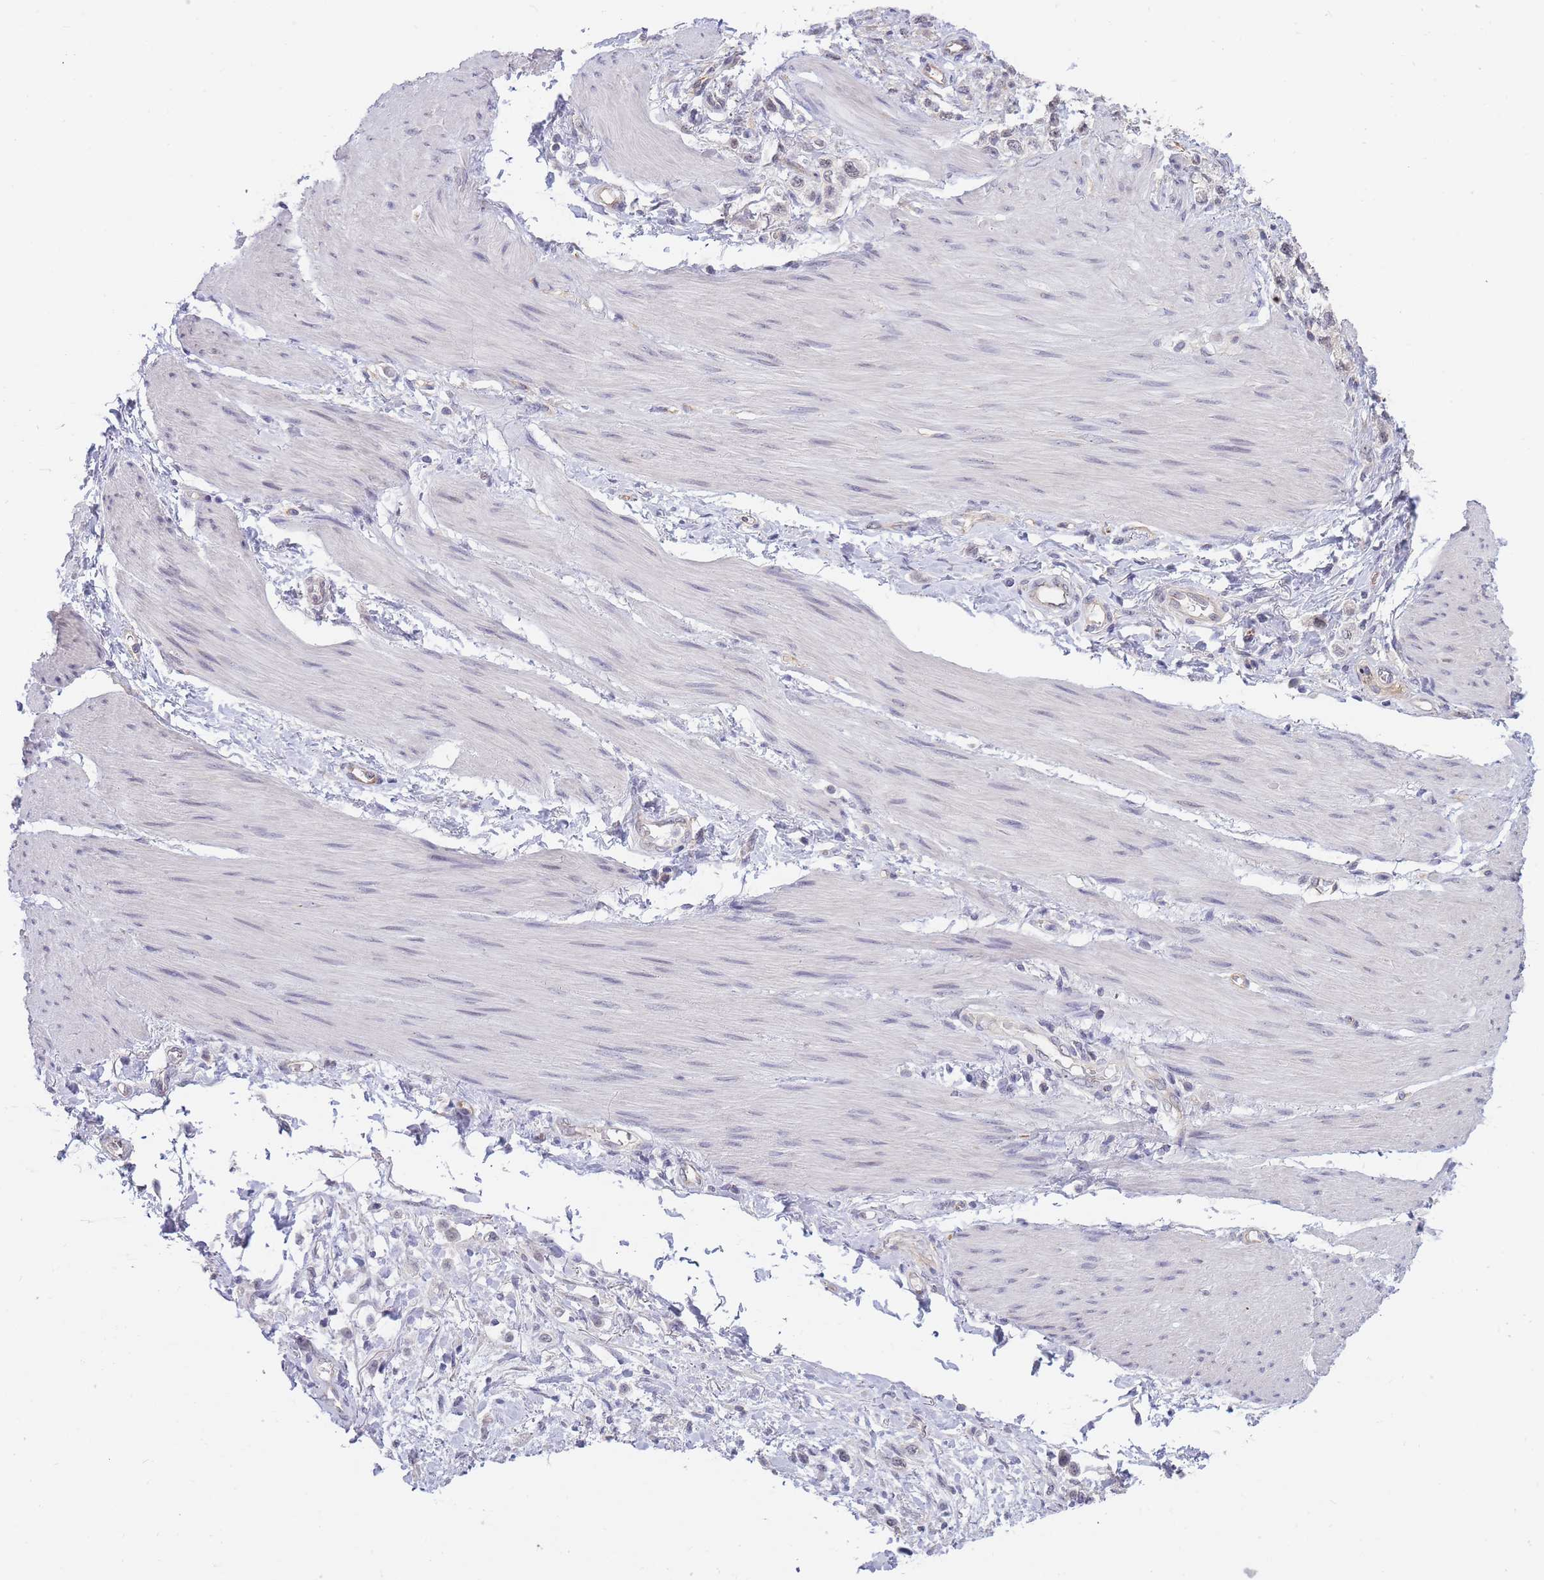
{"staining": {"intensity": "negative", "quantity": "none", "location": "none"}, "tissue": "stomach cancer", "cell_type": "Tumor cells", "image_type": "cancer", "snomed": [{"axis": "morphology", "description": "Adenocarcinoma, NOS"}, {"axis": "topography", "description": "Stomach"}], "caption": "A photomicrograph of human stomach adenocarcinoma is negative for staining in tumor cells.", "gene": "C19orf25", "patient": {"sex": "female", "age": 65}}